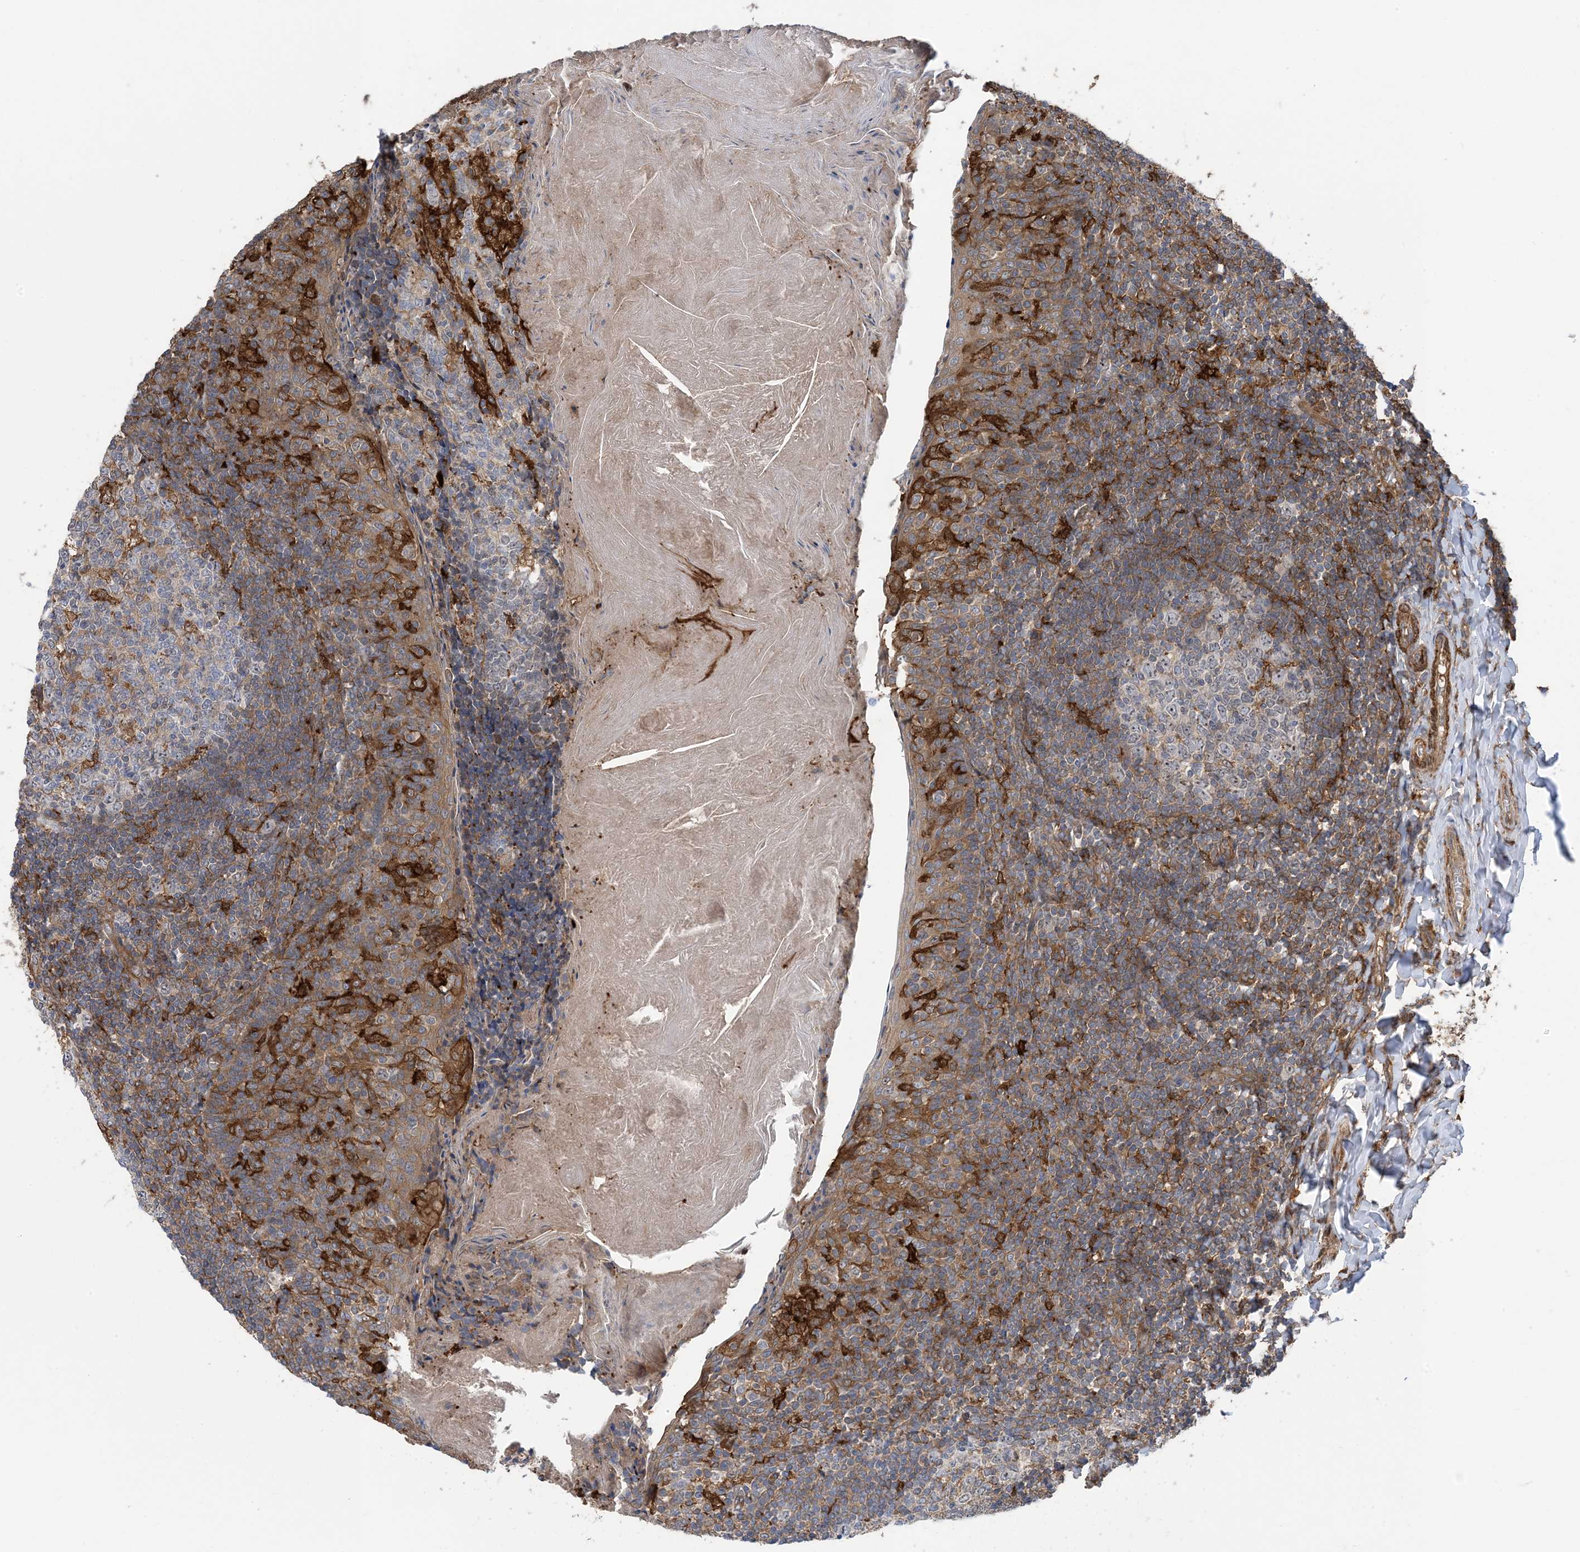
{"staining": {"intensity": "negative", "quantity": "none", "location": "none"}, "tissue": "tonsil", "cell_type": "Germinal center cells", "image_type": "normal", "snomed": [{"axis": "morphology", "description": "Normal tissue, NOS"}, {"axis": "topography", "description": "Tonsil"}], "caption": "This is a micrograph of IHC staining of unremarkable tonsil, which shows no expression in germinal center cells.", "gene": "HS1BP3", "patient": {"sex": "female", "age": 19}}